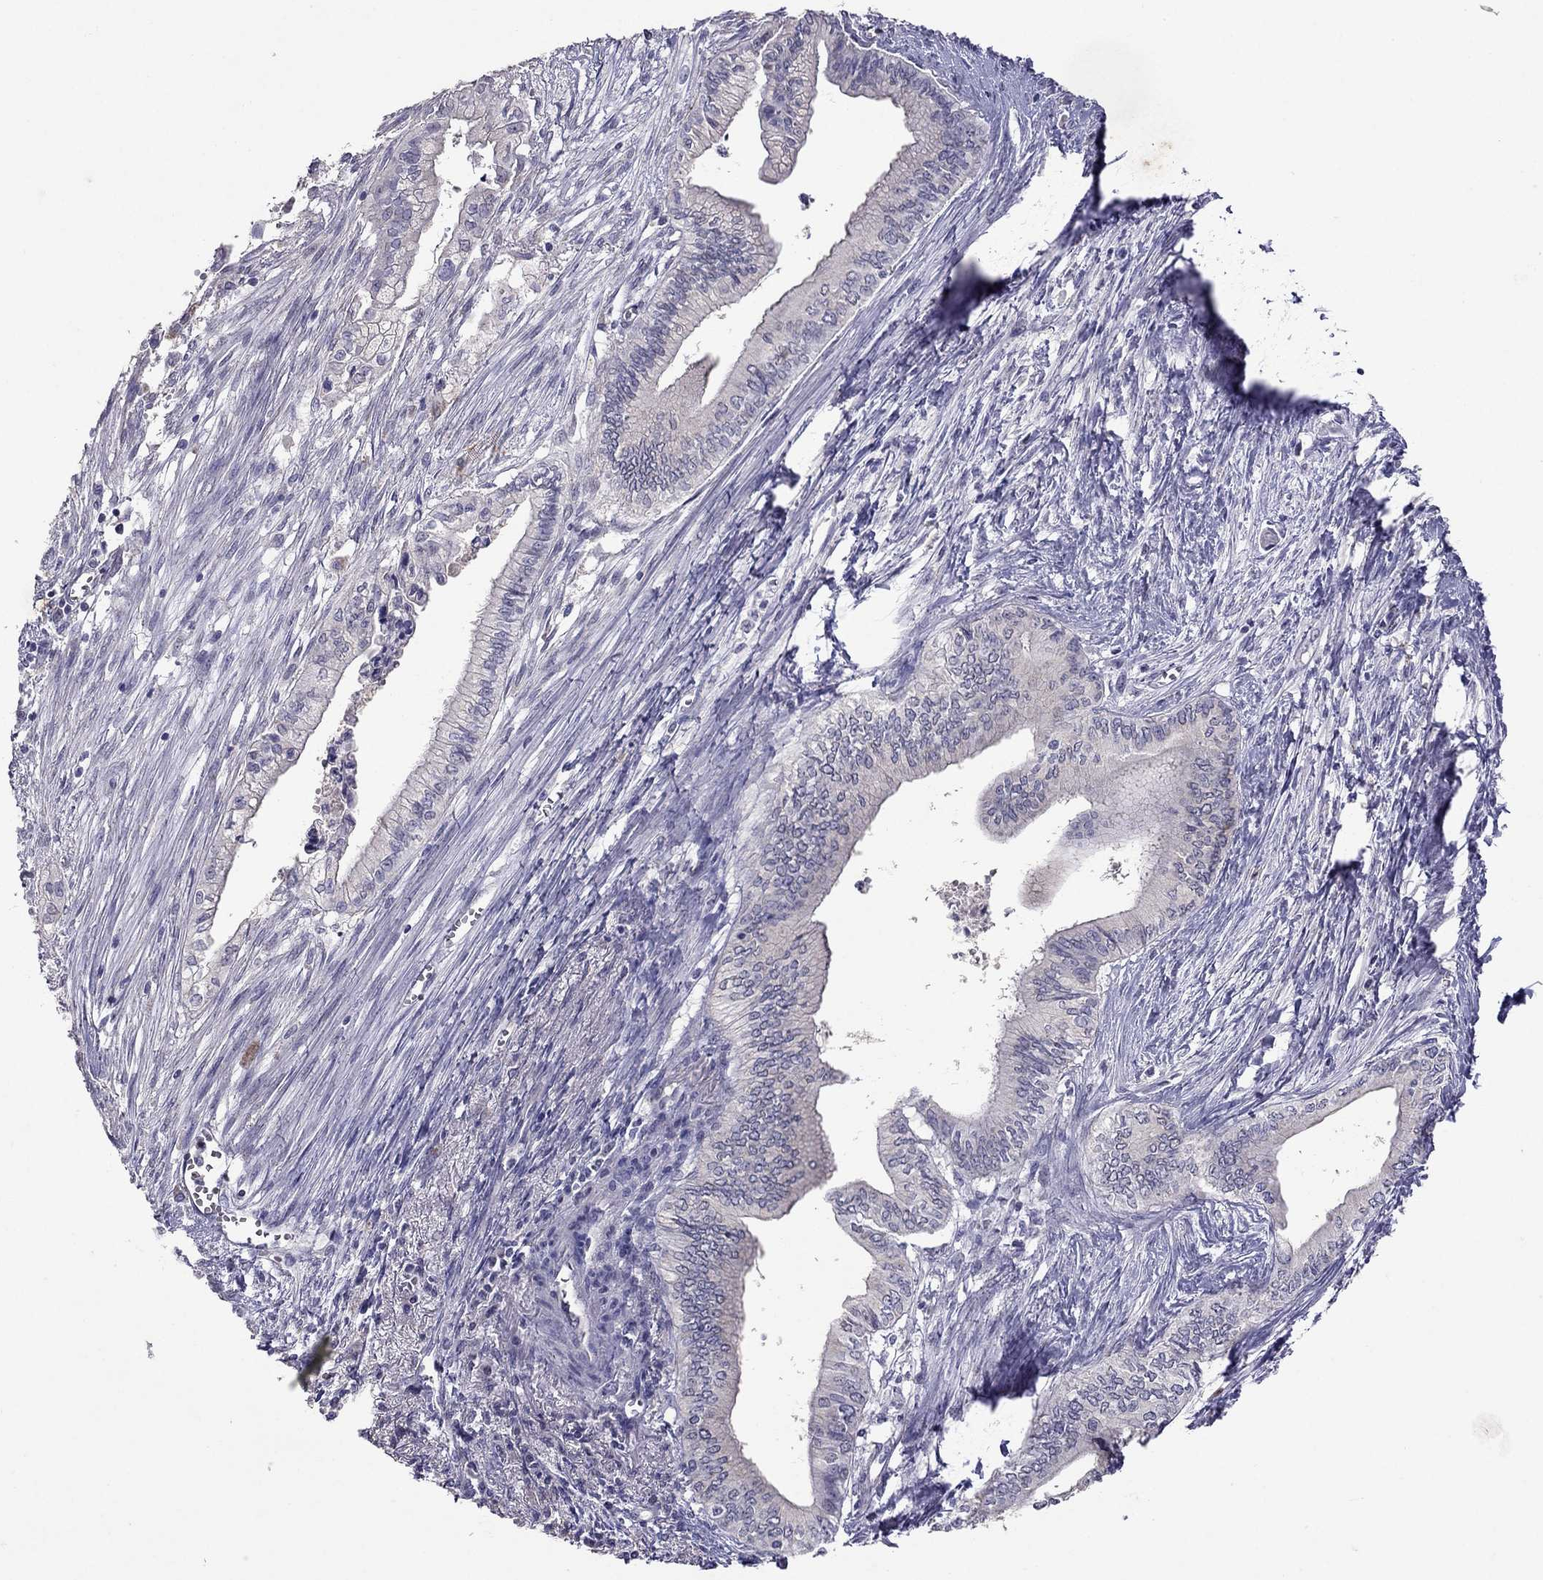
{"staining": {"intensity": "negative", "quantity": "none", "location": "none"}, "tissue": "pancreatic cancer", "cell_type": "Tumor cells", "image_type": "cancer", "snomed": [{"axis": "morphology", "description": "Adenocarcinoma, NOS"}, {"axis": "topography", "description": "Pancreas"}], "caption": "This micrograph is of pancreatic adenocarcinoma stained with IHC to label a protein in brown with the nuclei are counter-stained blue. There is no positivity in tumor cells. The staining is performed using DAB brown chromogen with nuclei counter-stained in using hematoxylin.", "gene": "FST", "patient": {"sex": "female", "age": 61}}